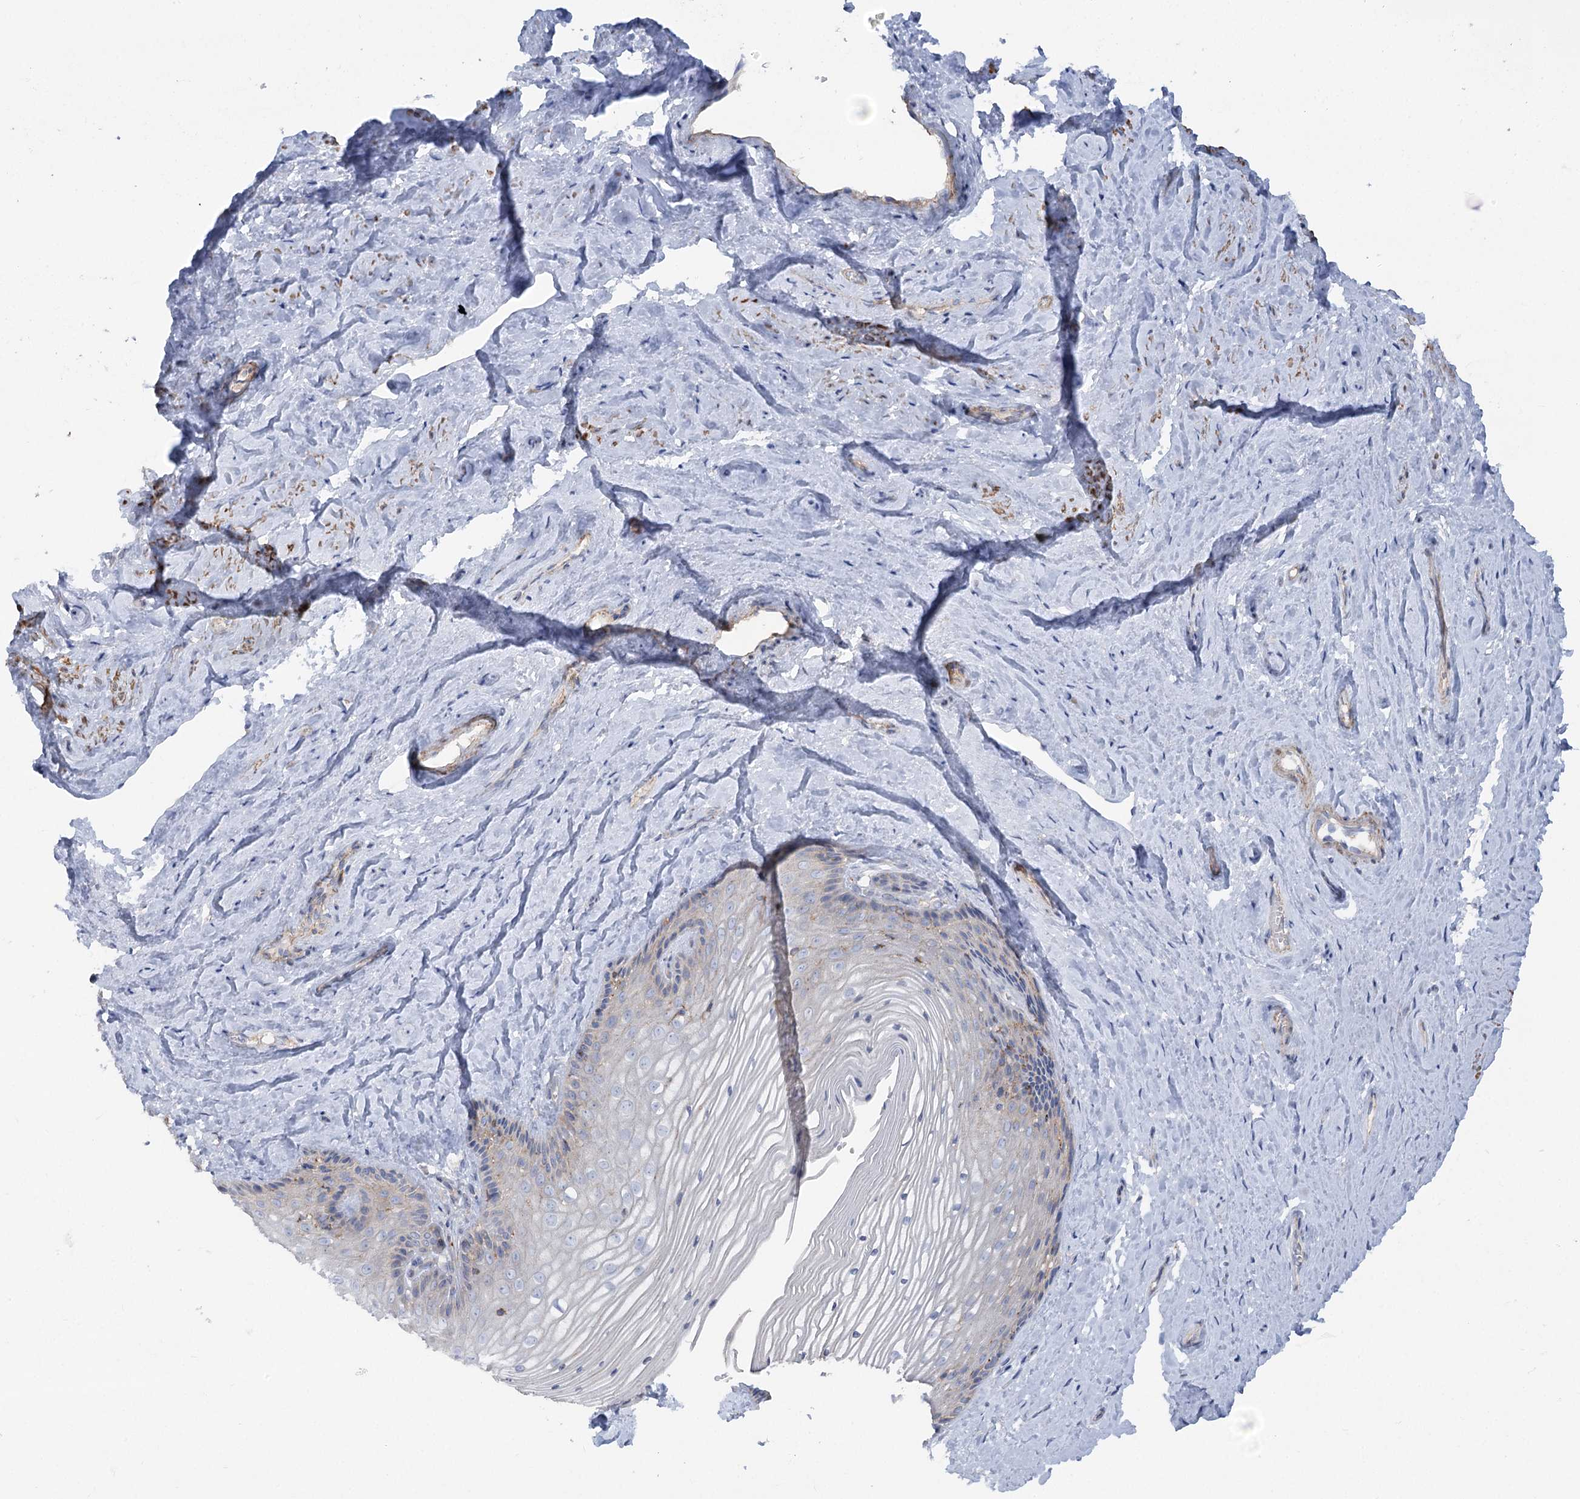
{"staining": {"intensity": "negative", "quantity": "none", "location": "none"}, "tissue": "vagina", "cell_type": "Squamous epithelial cells", "image_type": "normal", "snomed": [{"axis": "morphology", "description": "Normal tissue, NOS"}, {"axis": "topography", "description": "Vagina"}, {"axis": "topography", "description": "Cervix"}], "caption": "Immunohistochemistry of normal human vagina shows no positivity in squamous epithelial cells.", "gene": "LARP1B", "patient": {"sex": "female", "age": 40}}